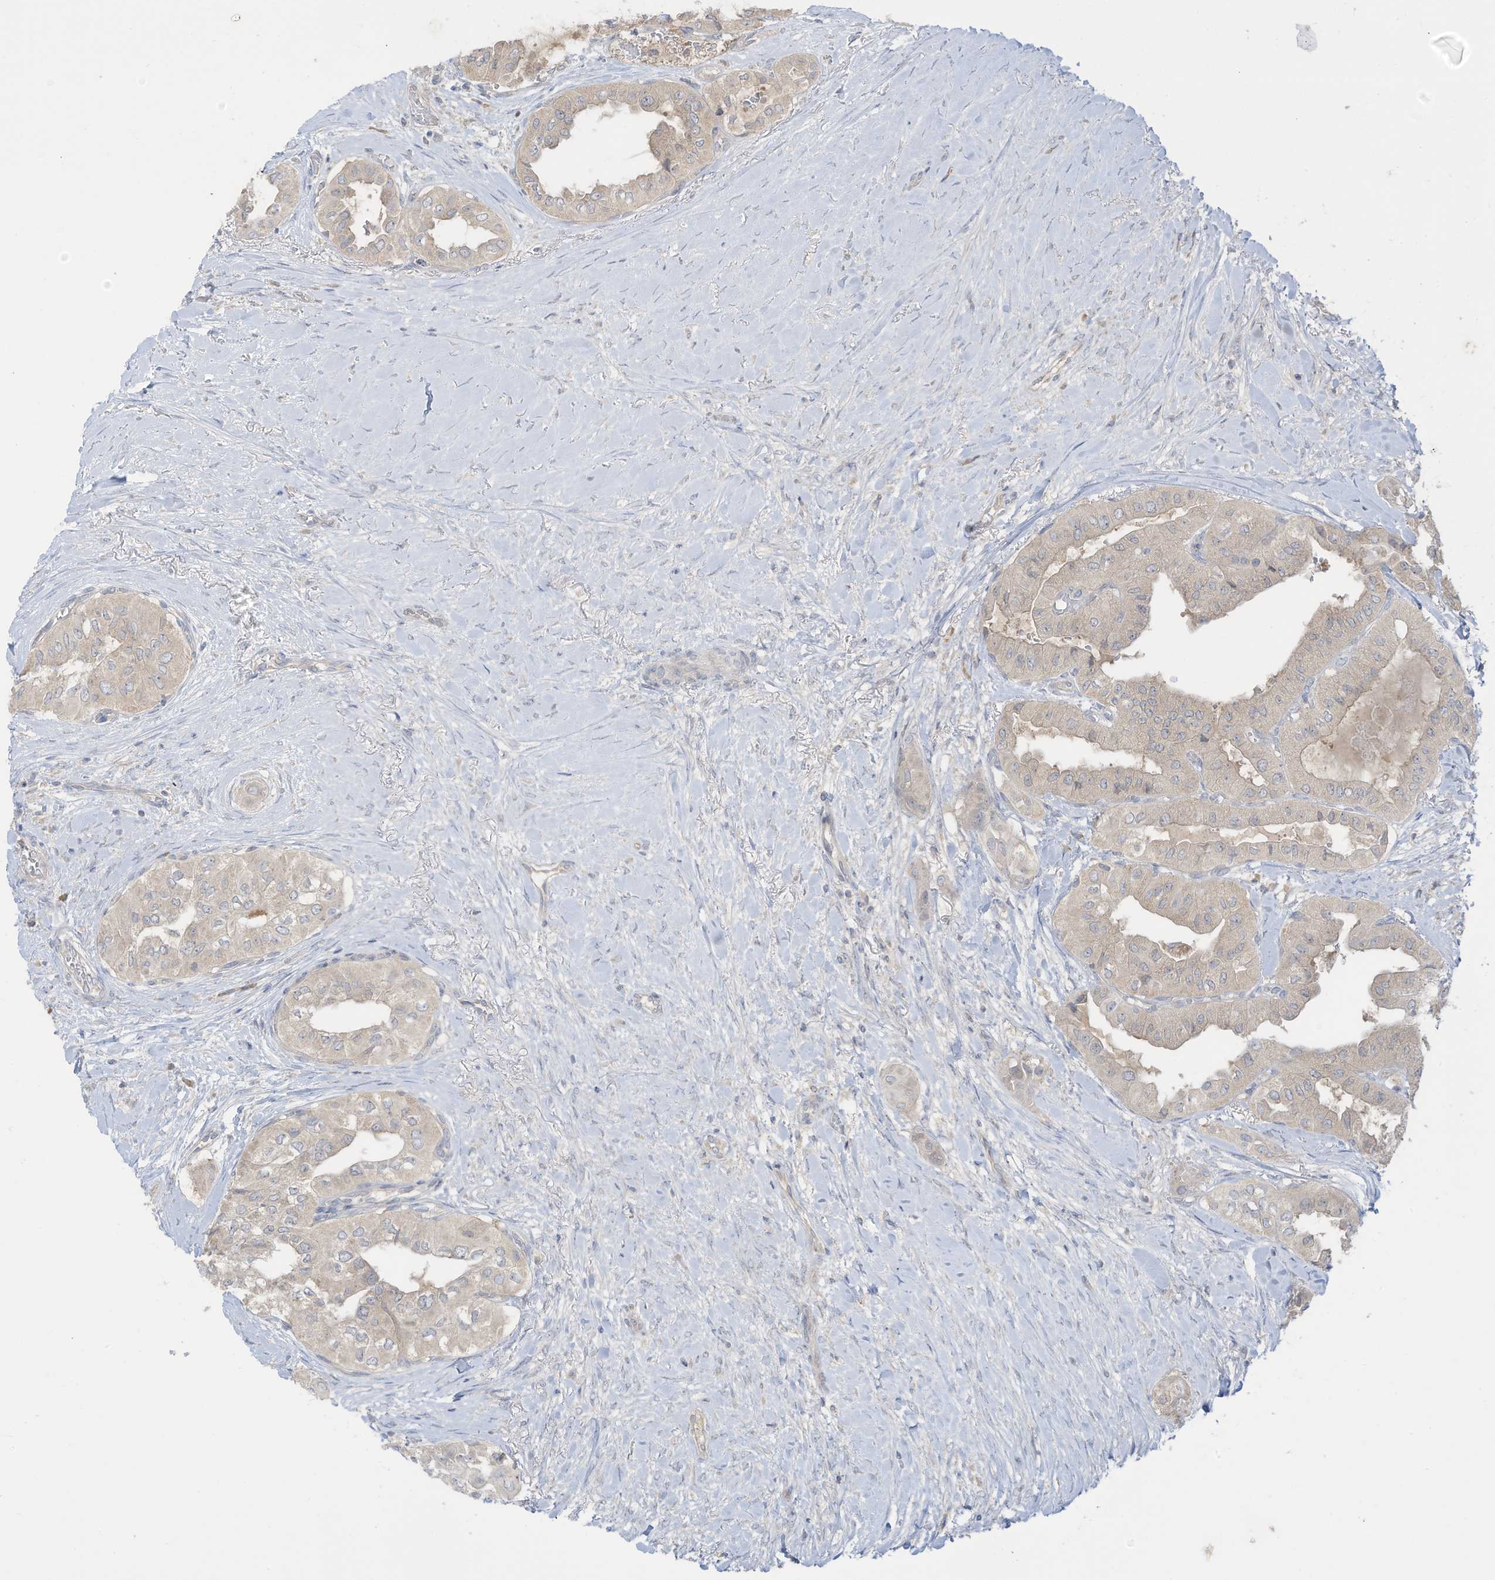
{"staining": {"intensity": "negative", "quantity": "none", "location": "none"}, "tissue": "thyroid cancer", "cell_type": "Tumor cells", "image_type": "cancer", "snomed": [{"axis": "morphology", "description": "Papillary adenocarcinoma, NOS"}, {"axis": "topography", "description": "Thyroid gland"}], "caption": "Image shows no protein expression in tumor cells of papillary adenocarcinoma (thyroid) tissue.", "gene": "LRRN2", "patient": {"sex": "female", "age": 59}}